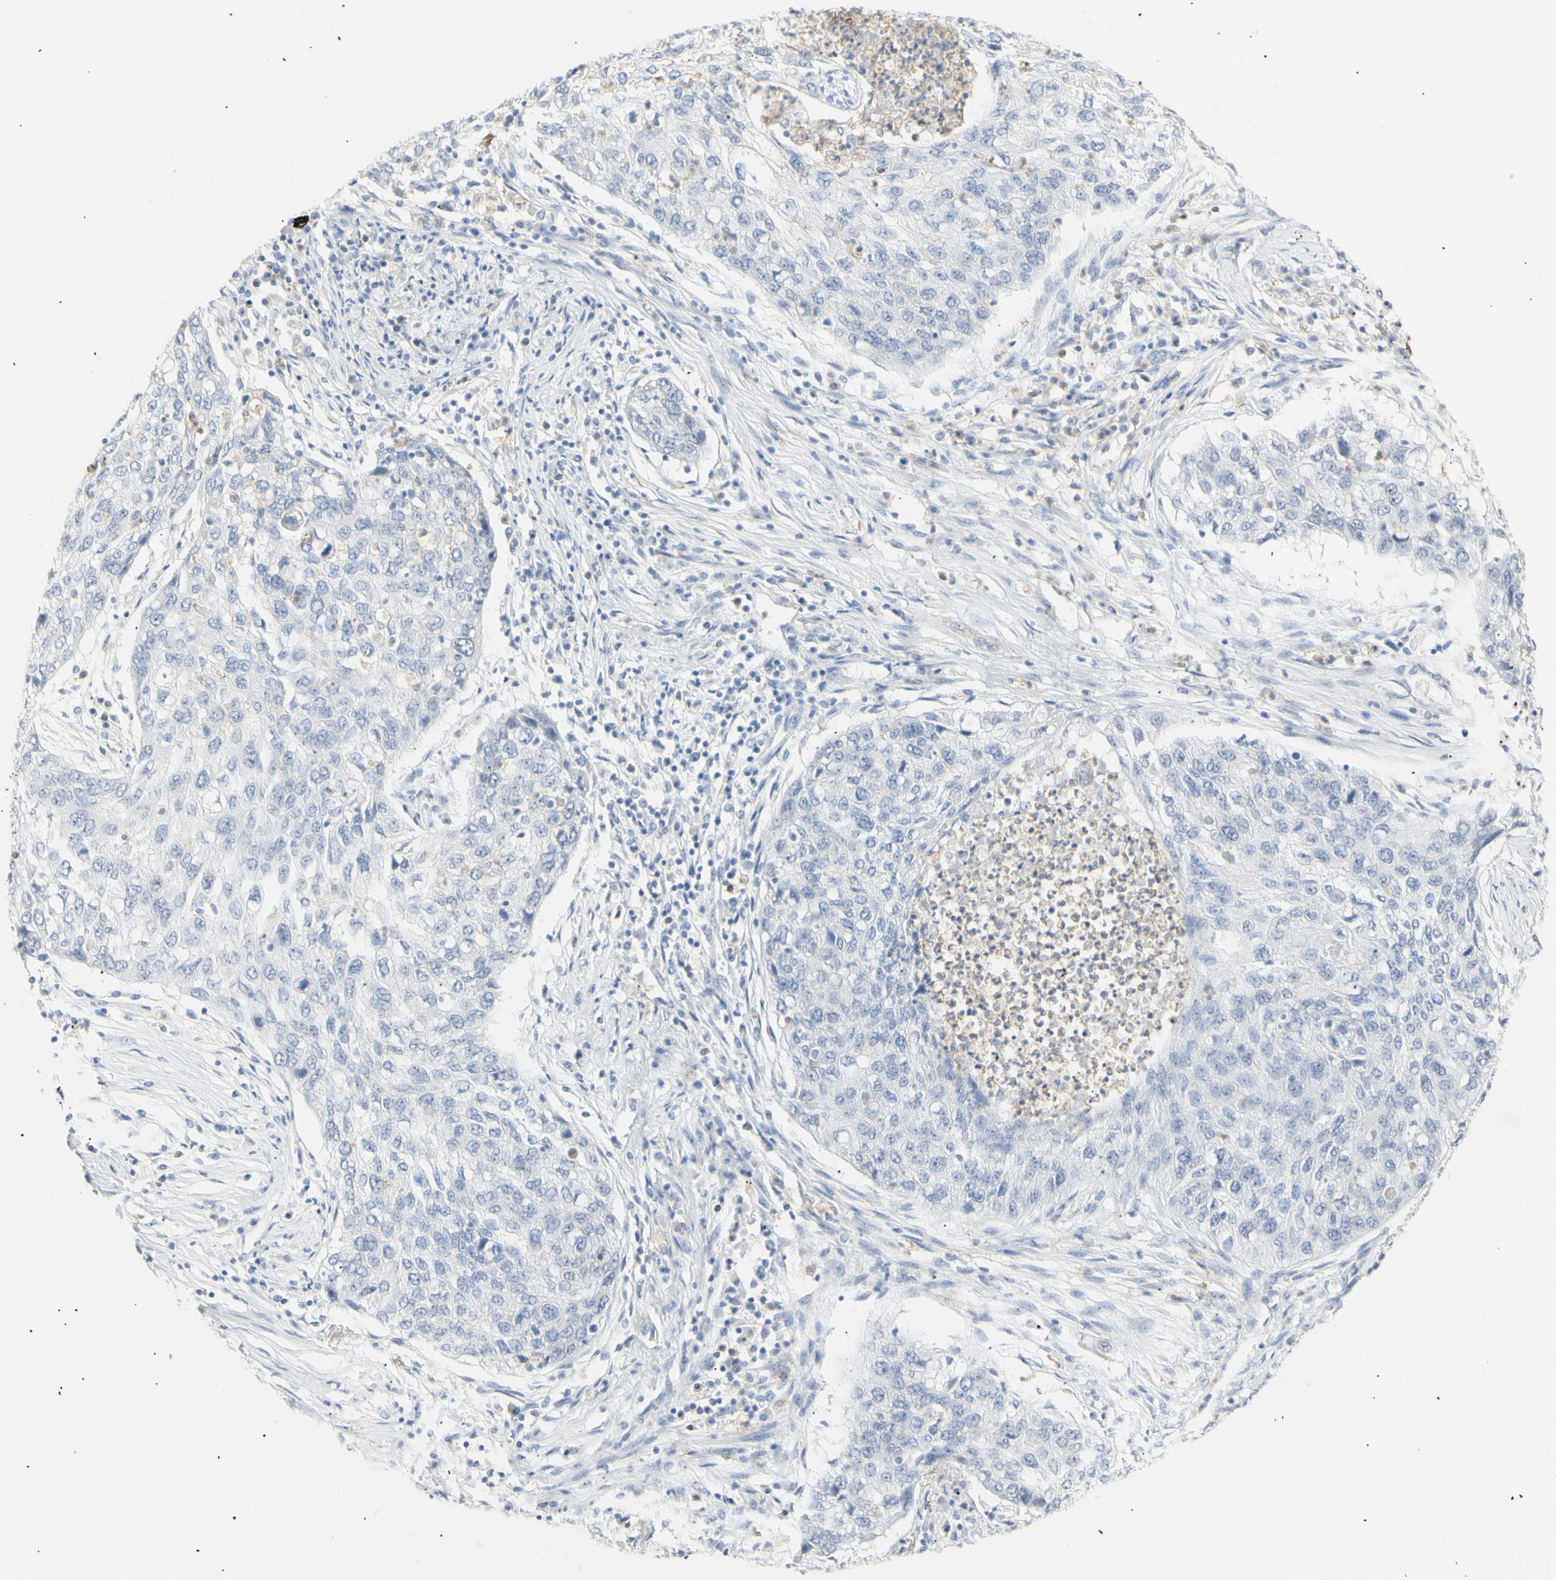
{"staining": {"intensity": "weak", "quantity": "<25%", "location": "cytoplasmic/membranous"}, "tissue": "lung cancer", "cell_type": "Tumor cells", "image_type": "cancer", "snomed": [{"axis": "morphology", "description": "Squamous cell carcinoma, NOS"}, {"axis": "topography", "description": "Lung"}], "caption": "Immunohistochemistry (IHC) micrograph of lung cancer (squamous cell carcinoma) stained for a protein (brown), which shows no positivity in tumor cells.", "gene": "B4GALNT3", "patient": {"sex": "female", "age": 63}}